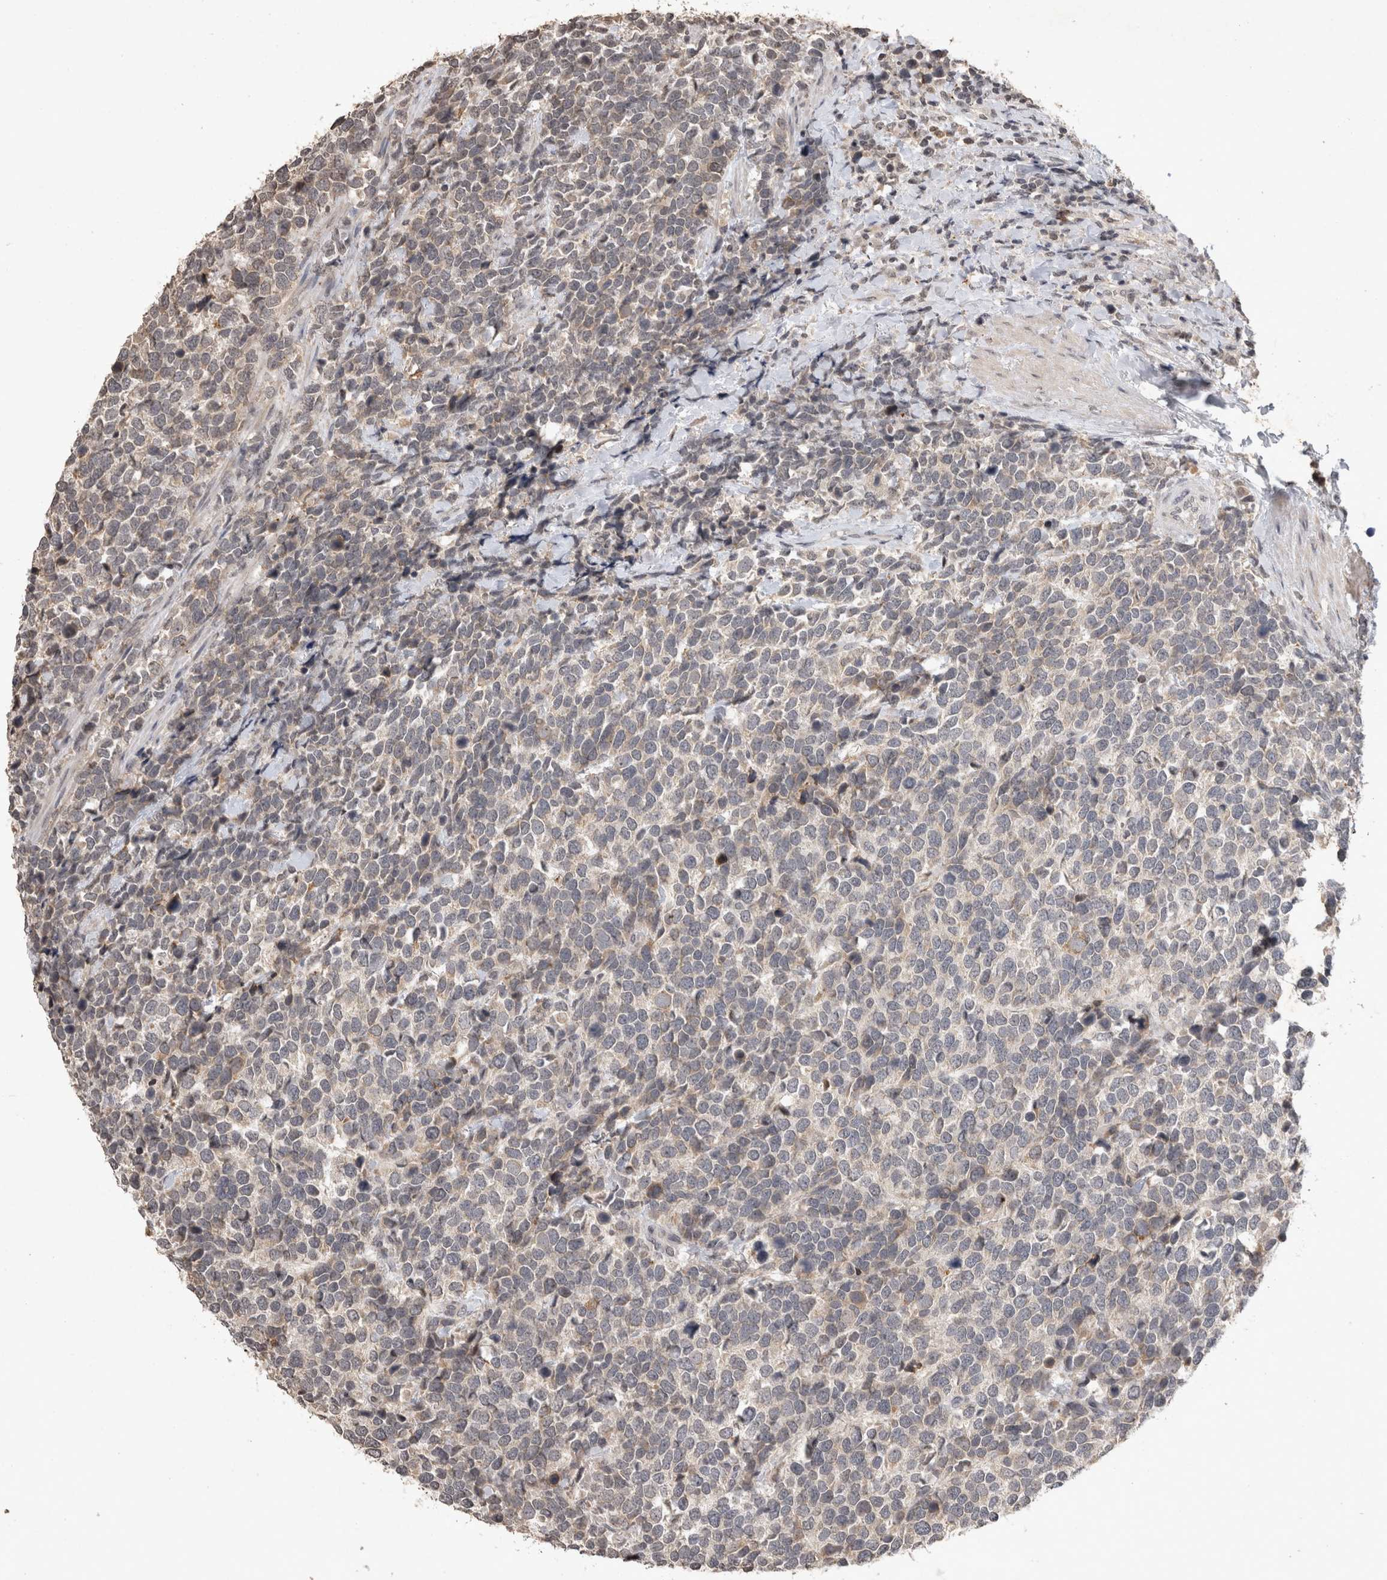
{"staining": {"intensity": "negative", "quantity": "none", "location": "none"}, "tissue": "urothelial cancer", "cell_type": "Tumor cells", "image_type": "cancer", "snomed": [{"axis": "morphology", "description": "Urothelial carcinoma, High grade"}, {"axis": "topography", "description": "Urinary bladder"}], "caption": "High power microscopy micrograph of an IHC histopathology image of urothelial carcinoma (high-grade), revealing no significant expression in tumor cells. (IHC, brightfield microscopy, high magnification).", "gene": "HRK", "patient": {"sex": "female", "age": 82}}